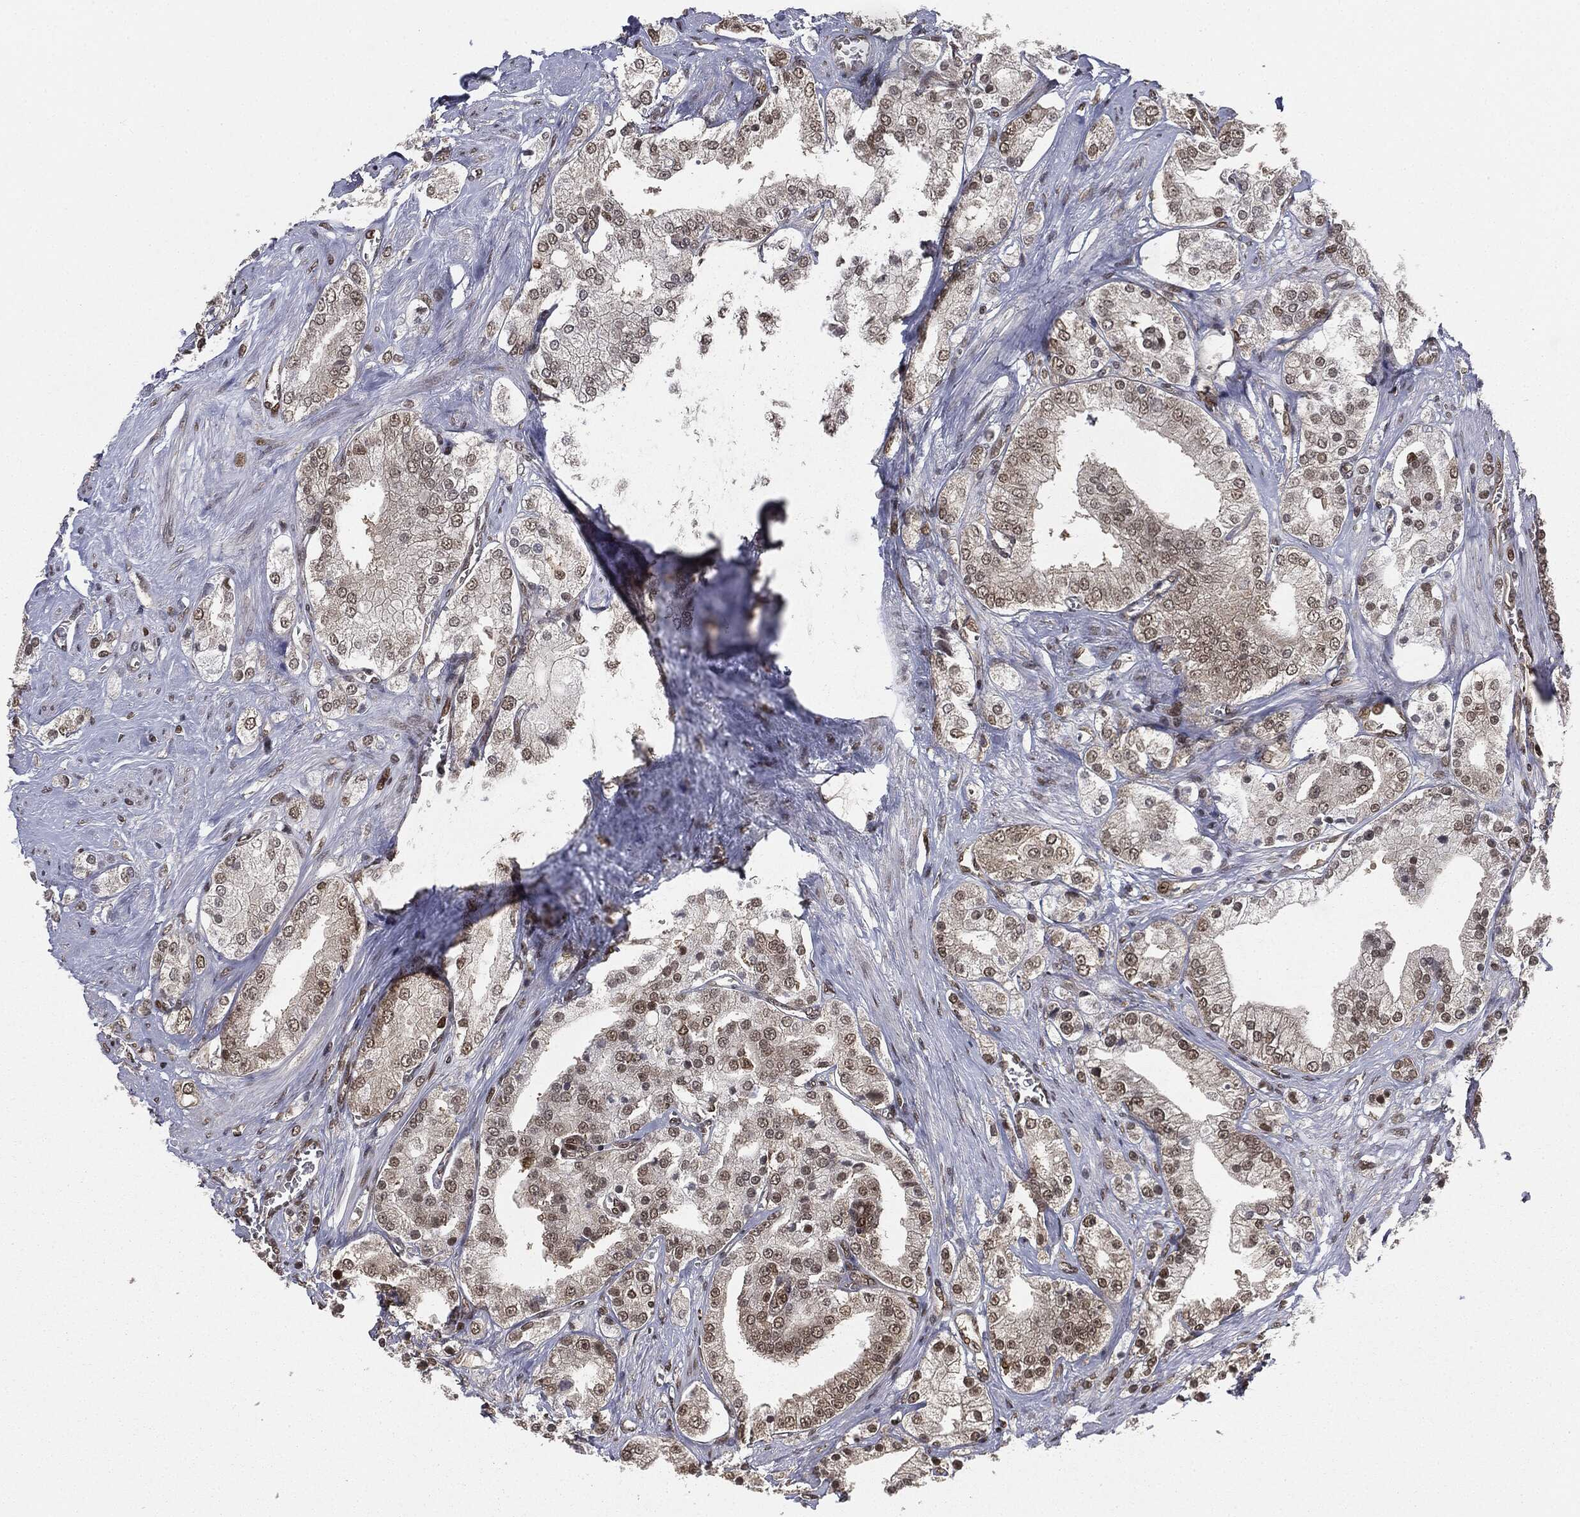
{"staining": {"intensity": "moderate", "quantity": "<25%", "location": "nuclear"}, "tissue": "prostate cancer", "cell_type": "Tumor cells", "image_type": "cancer", "snomed": [{"axis": "morphology", "description": "Adenocarcinoma, NOS"}, {"axis": "topography", "description": "Prostate and seminal vesicle, NOS"}, {"axis": "topography", "description": "Prostate"}], "caption": "Immunohistochemical staining of adenocarcinoma (prostate) displays low levels of moderate nuclear positivity in about <25% of tumor cells.", "gene": "TBC1D22A", "patient": {"sex": "male", "age": 67}}